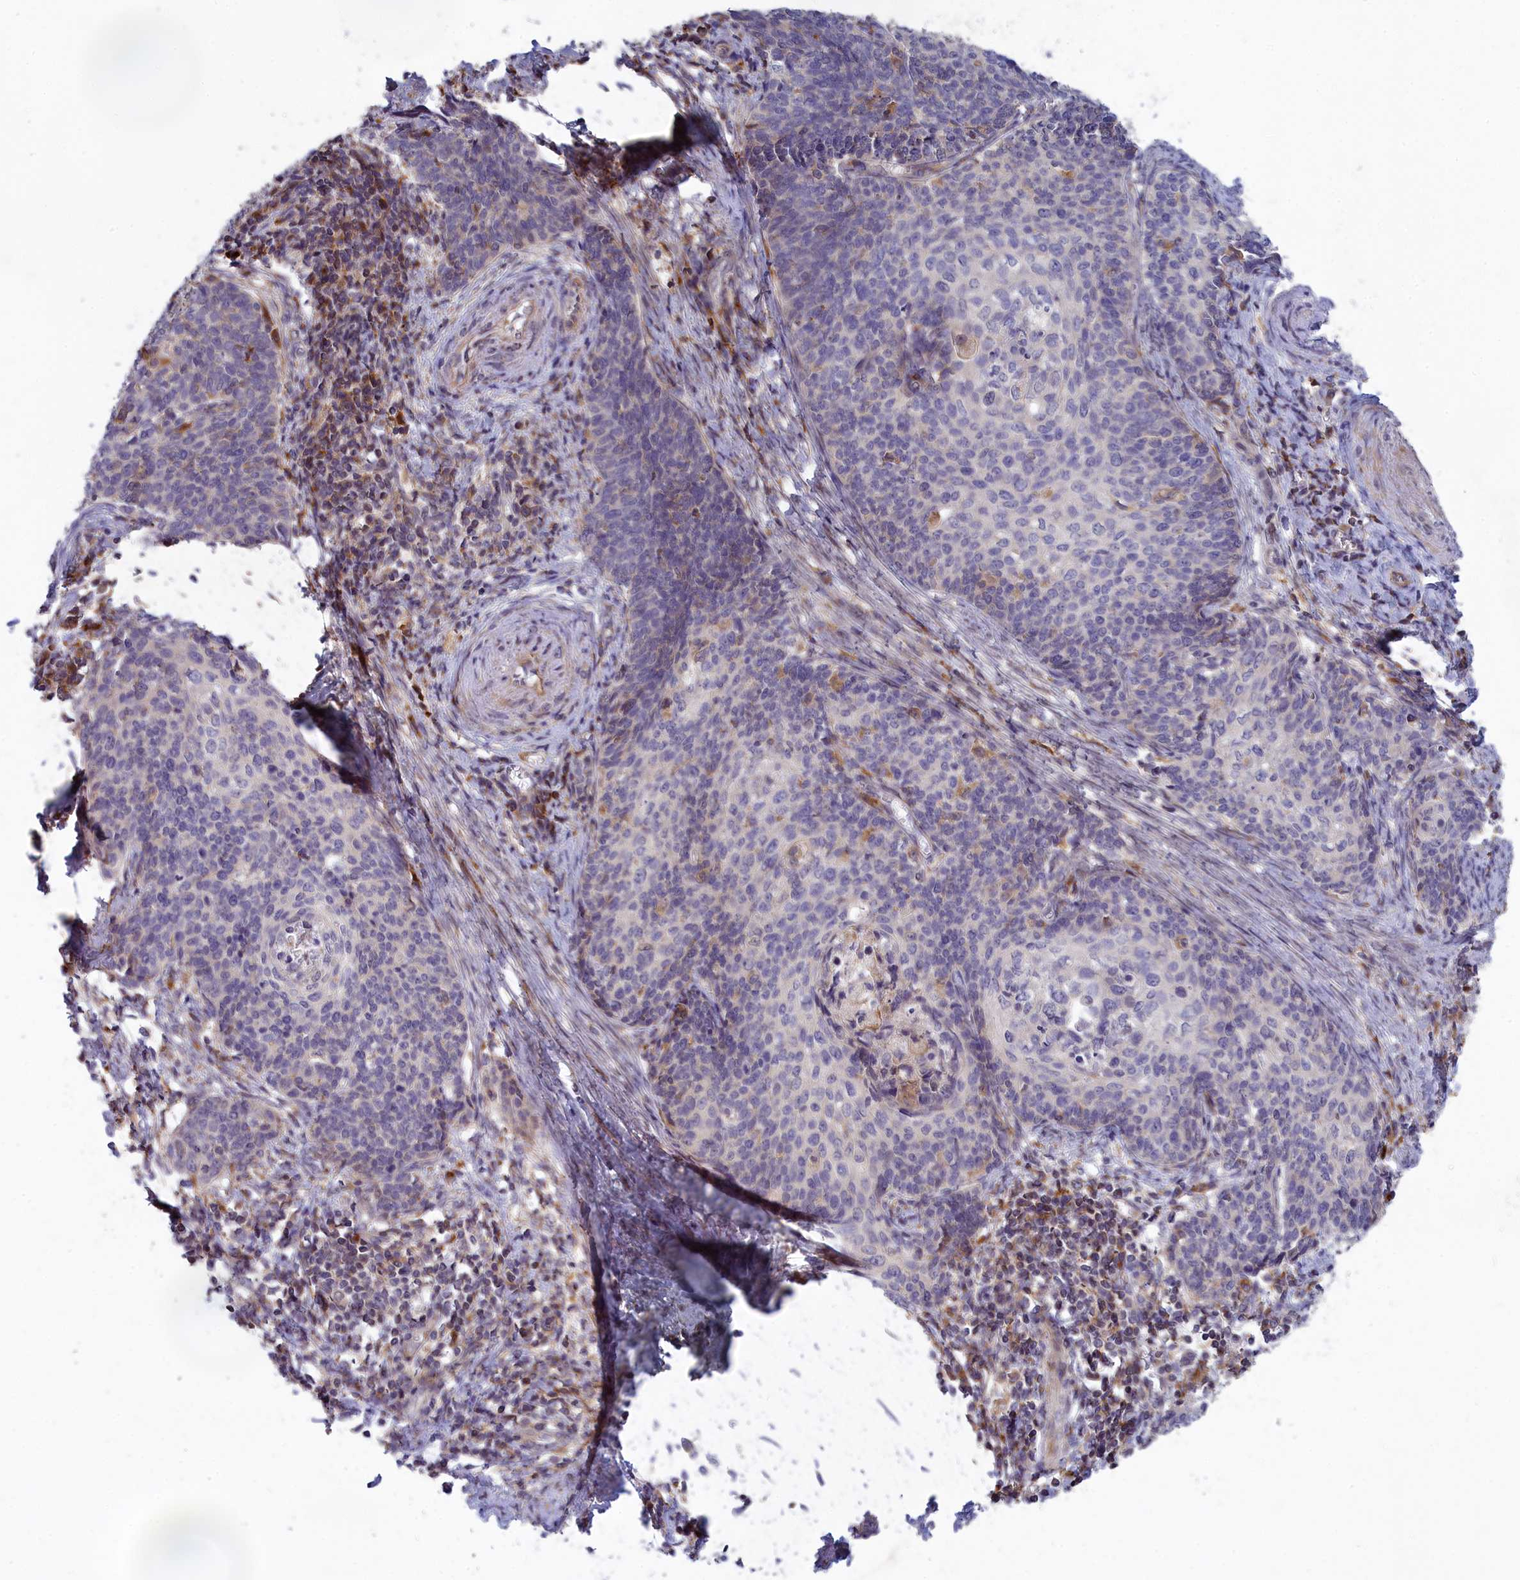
{"staining": {"intensity": "negative", "quantity": "none", "location": "none"}, "tissue": "cervical cancer", "cell_type": "Tumor cells", "image_type": "cancer", "snomed": [{"axis": "morphology", "description": "Squamous cell carcinoma, NOS"}, {"axis": "topography", "description": "Cervix"}], "caption": "There is no significant positivity in tumor cells of cervical squamous cell carcinoma.", "gene": "BLTP2", "patient": {"sex": "female", "age": 39}}